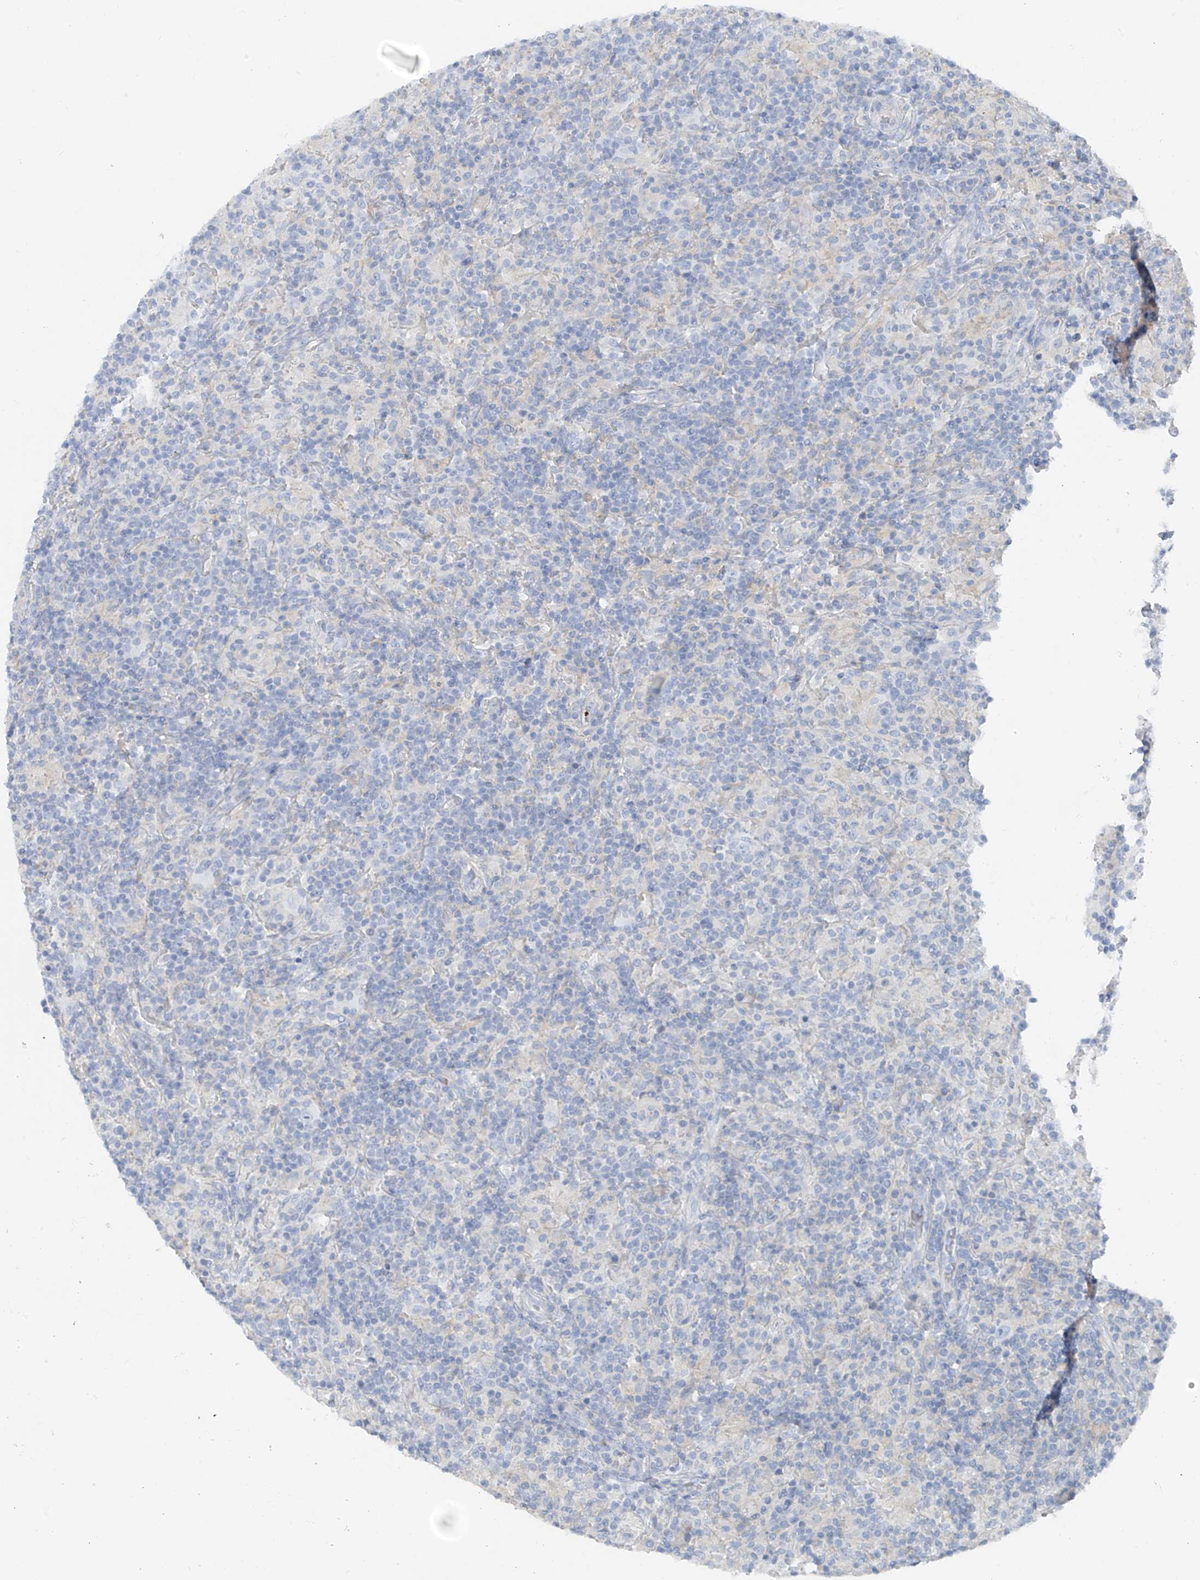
{"staining": {"intensity": "negative", "quantity": "none", "location": "none"}, "tissue": "lymphoma", "cell_type": "Tumor cells", "image_type": "cancer", "snomed": [{"axis": "morphology", "description": "Hodgkin's disease, NOS"}, {"axis": "topography", "description": "Lymph node"}], "caption": "Protein analysis of lymphoma reveals no significant positivity in tumor cells.", "gene": "POMGNT2", "patient": {"sex": "male", "age": 70}}